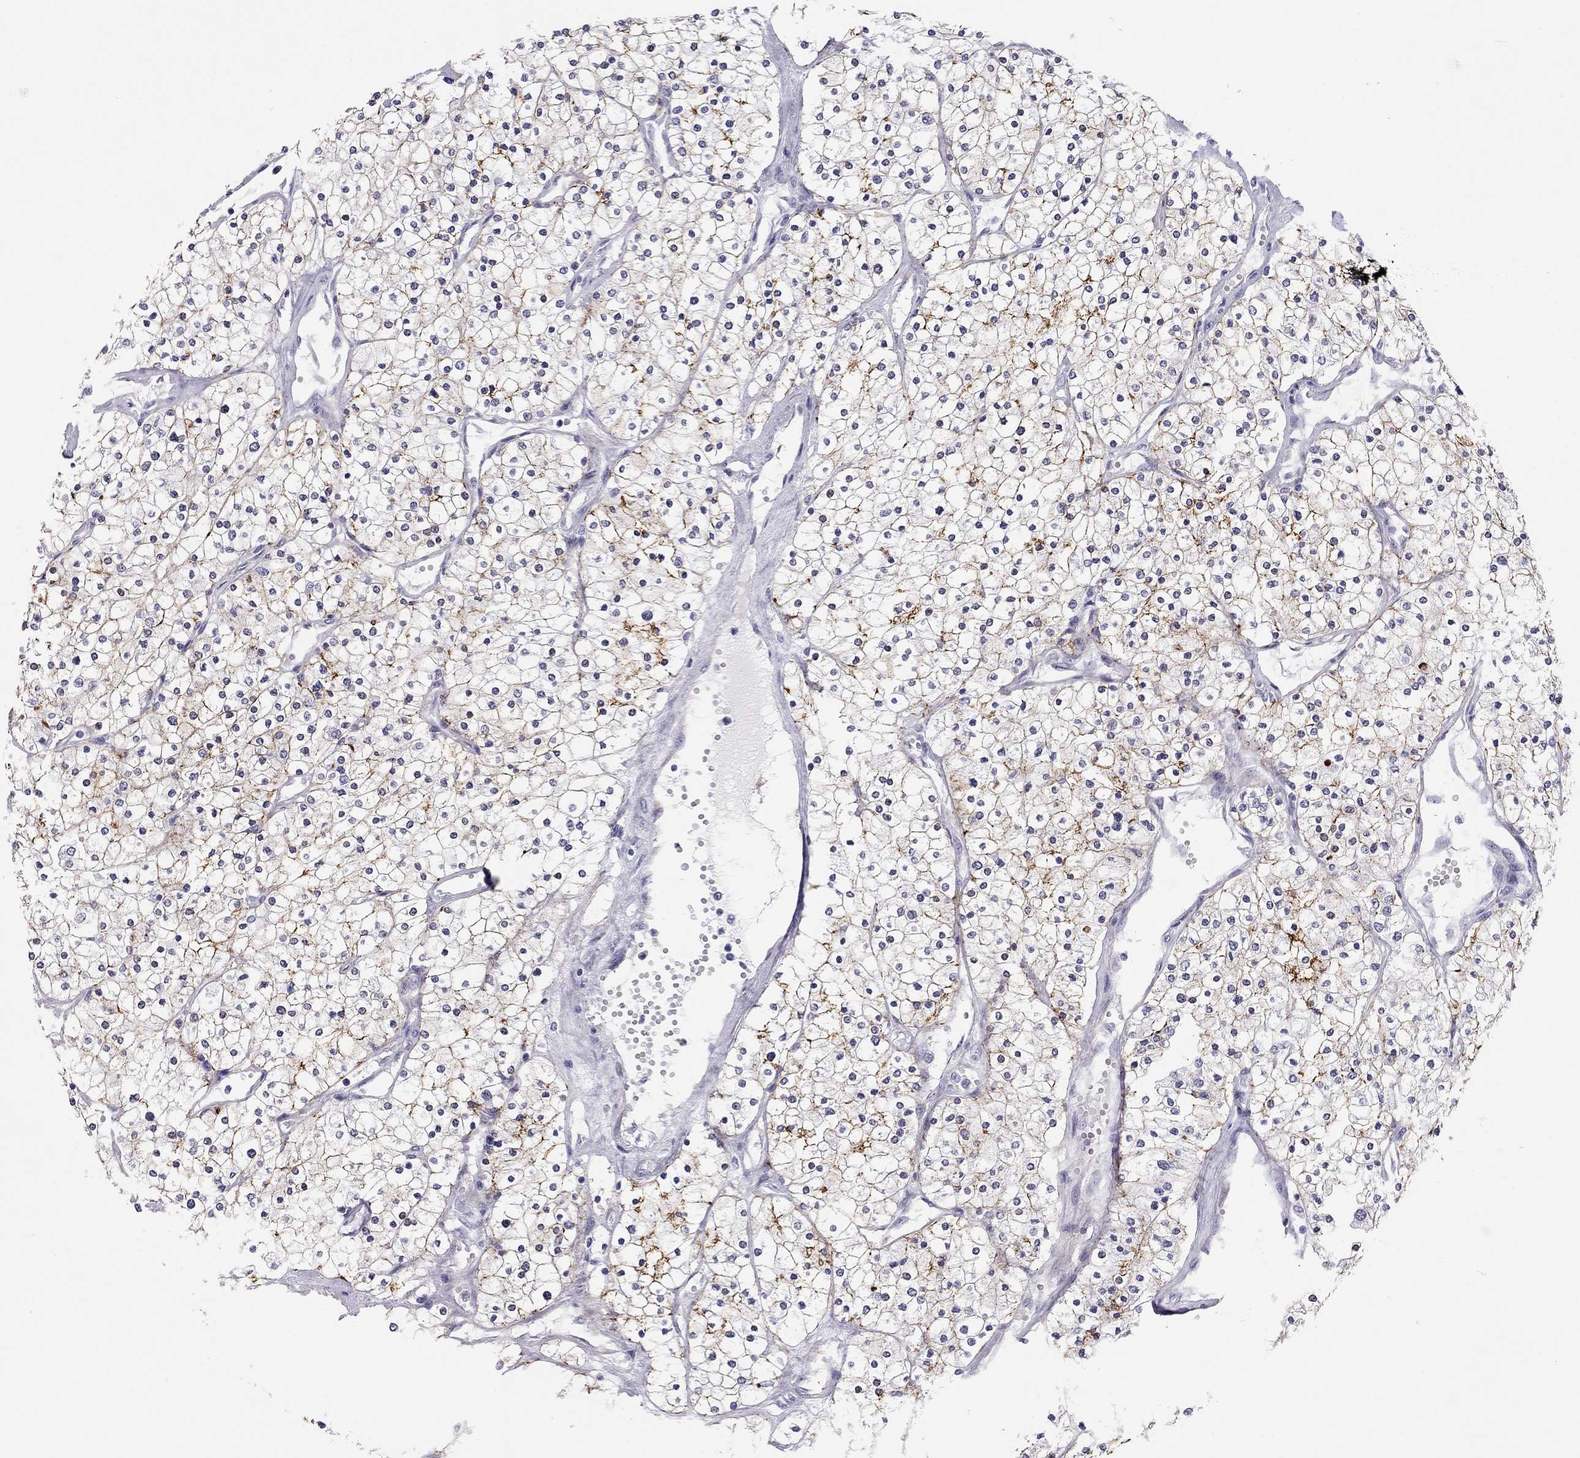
{"staining": {"intensity": "moderate", "quantity": "25%-75%", "location": "cytoplasmic/membranous"}, "tissue": "renal cancer", "cell_type": "Tumor cells", "image_type": "cancer", "snomed": [{"axis": "morphology", "description": "Adenocarcinoma, NOS"}, {"axis": "topography", "description": "Kidney"}], "caption": "DAB (3,3'-diaminobenzidine) immunohistochemical staining of renal adenocarcinoma exhibits moderate cytoplasmic/membranous protein staining in about 25%-75% of tumor cells.", "gene": "SCARB1", "patient": {"sex": "male", "age": 80}}